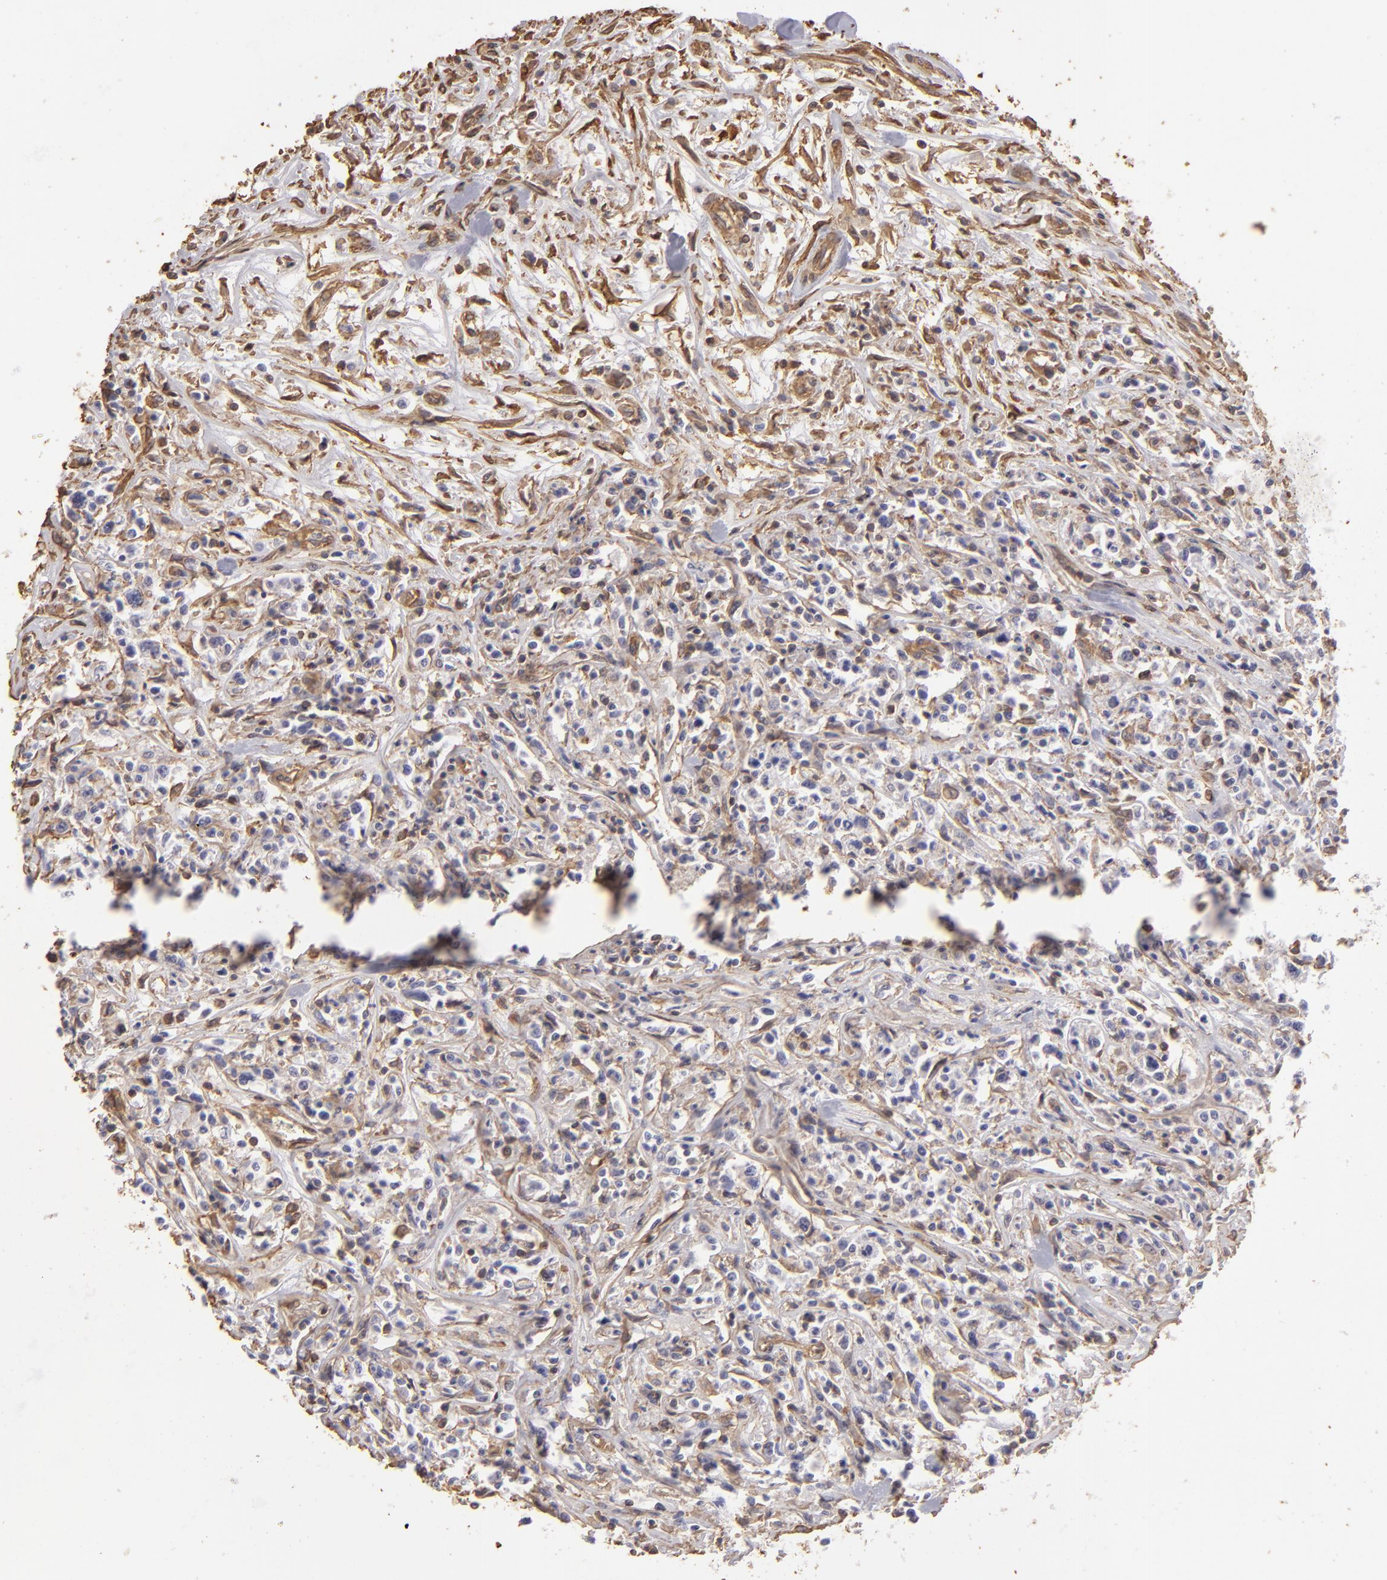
{"staining": {"intensity": "negative", "quantity": "none", "location": "none"}, "tissue": "lymphoma", "cell_type": "Tumor cells", "image_type": "cancer", "snomed": [{"axis": "morphology", "description": "Malignant lymphoma, non-Hodgkin's type, Low grade"}, {"axis": "topography", "description": "Small intestine"}], "caption": "Lymphoma was stained to show a protein in brown. There is no significant positivity in tumor cells.", "gene": "HSPB6", "patient": {"sex": "female", "age": 59}}